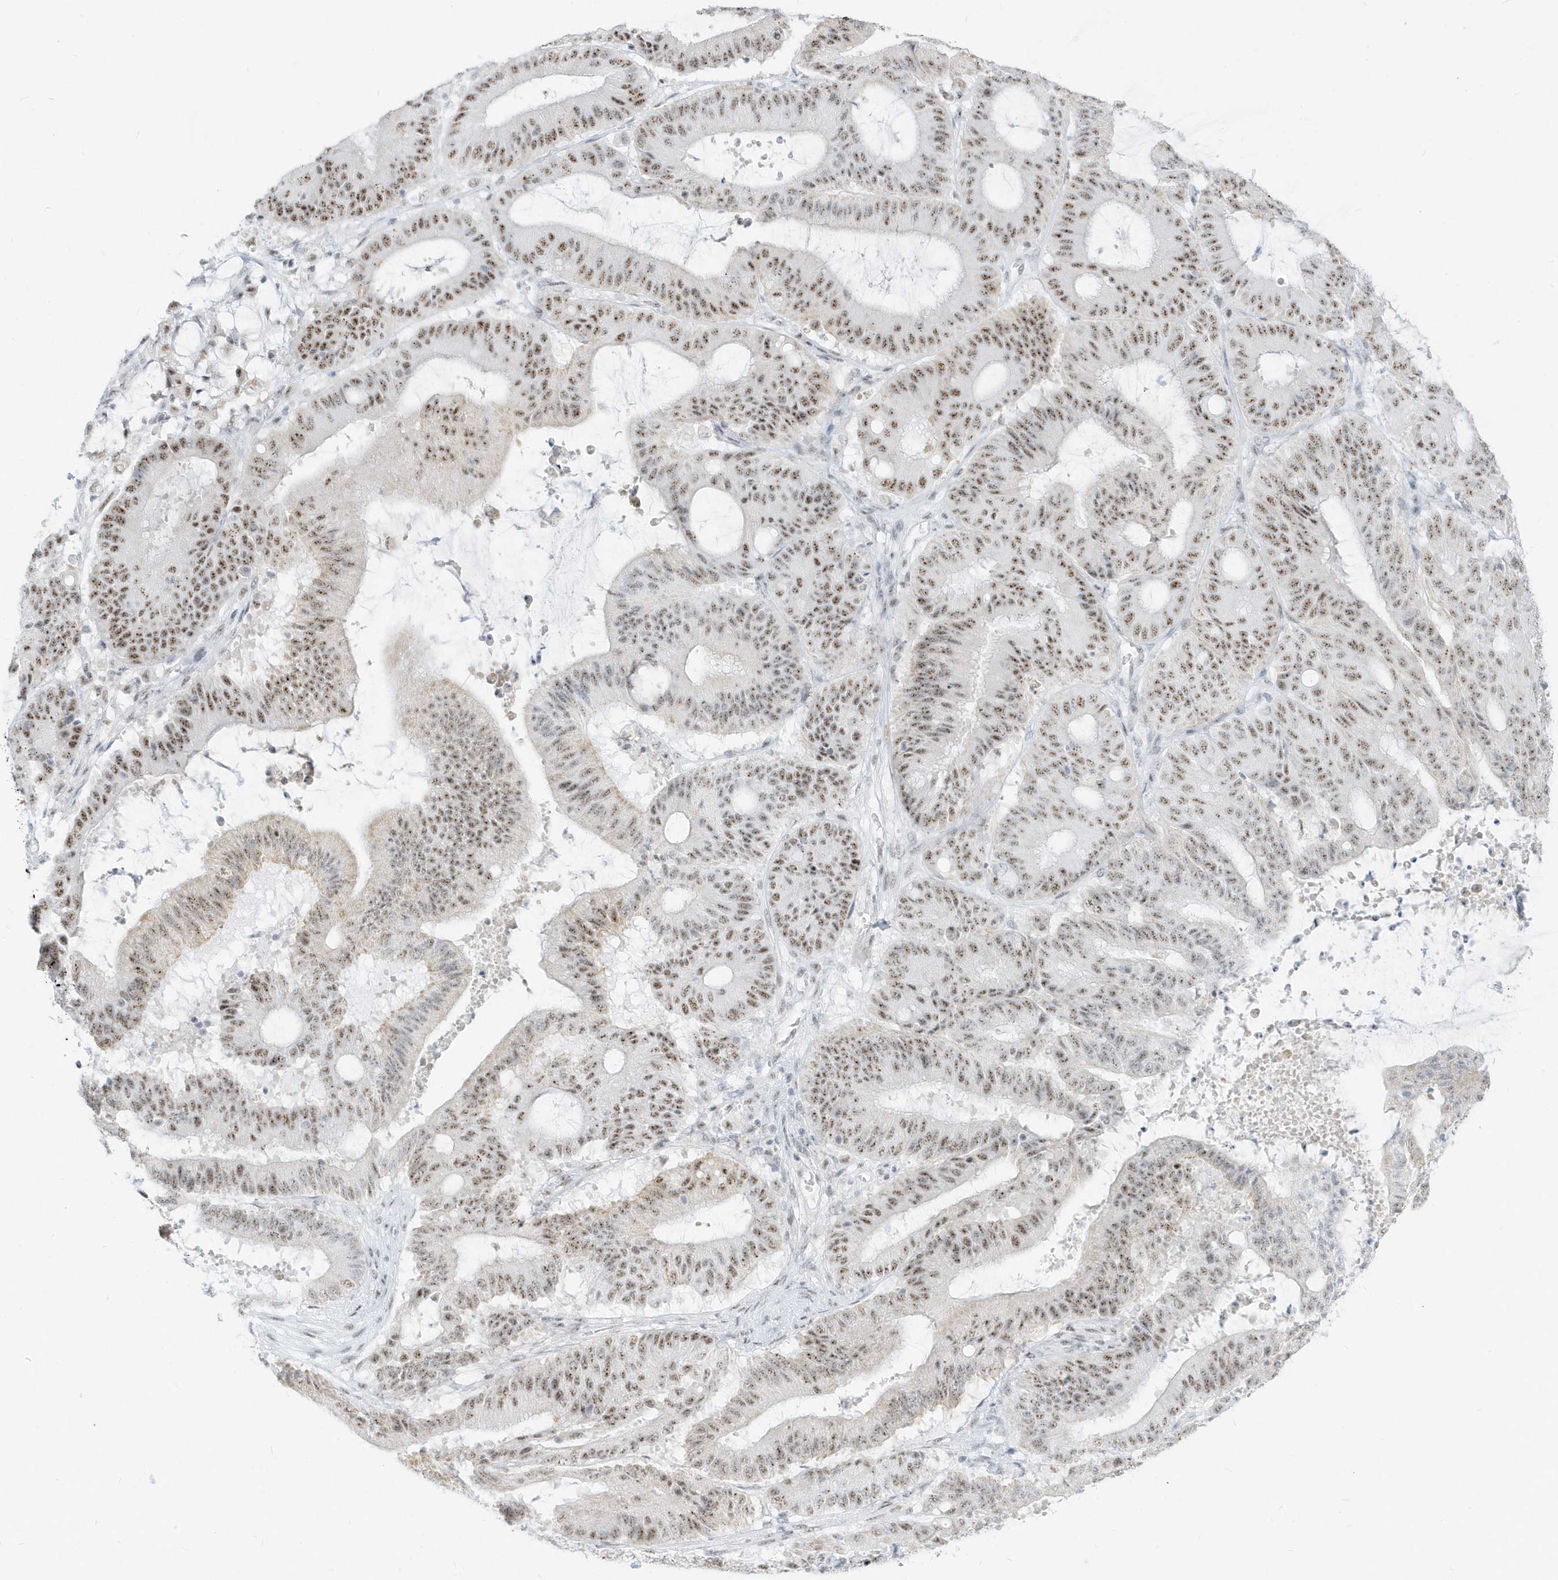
{"staining": {"intensity": "moderate", "quantity": ">75%", "location": "nuclear"}, "tissue": "liver cancer", "cell_type": "Tumor cells", "image_type": "cancer", "snomed": [{"axis": "morphology", "description": "Normal tissue, NOS"}, {"axis": "morphology", "description": "Cholangiocarcinoma"}, {"axis": "topography", "description": "Liver"}, {"axis": "topography", "description": "Peripheral nerve tissue"}], "caption": "Protein expression analysis of cholangiocarcinoma (liver) demonstrates moderate nuclear staining in about >75% of tumor cells. (Stains: DAB in brown, nuclei in blue, Microscopy: brightfield microscopy at high magnification).", "gene": "PLEKHN1", "patient": {"sex": "female", "age": 73}}